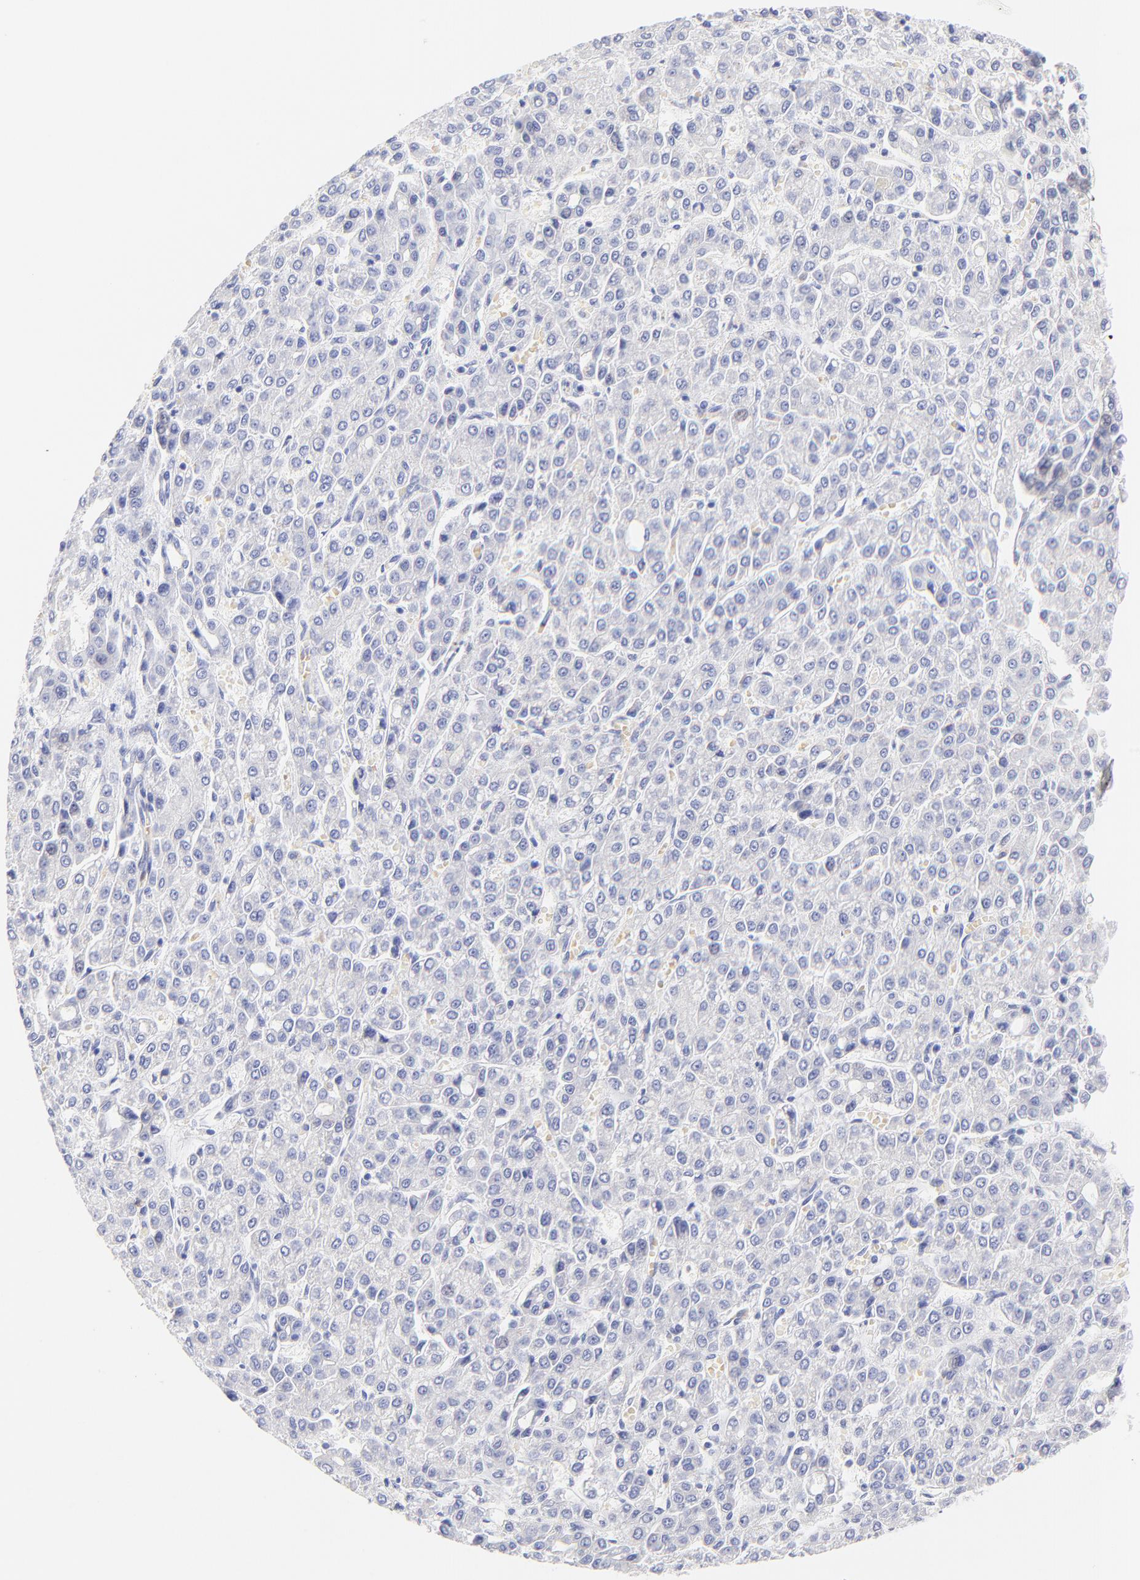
{"staining": {"intensity": "negative", "quantity": "none", "location": "none"}, "tissue": "liver cancer", "cell_type": "Tumor cells", "image_type": "cancer", "snomed": [{"axis": "morphology", "description": "Carcinoma, Hepatocellular, NOS"}, {"axis": "topography", "description": "Liver"}], "caption": "A high-resolution image shows IHC staining of hepatocellular carcinoma (liver), which reveals no significant expression in tumor cells.", "gene": "RAB3A", "patient": {"sex": "male", "age": 69}}